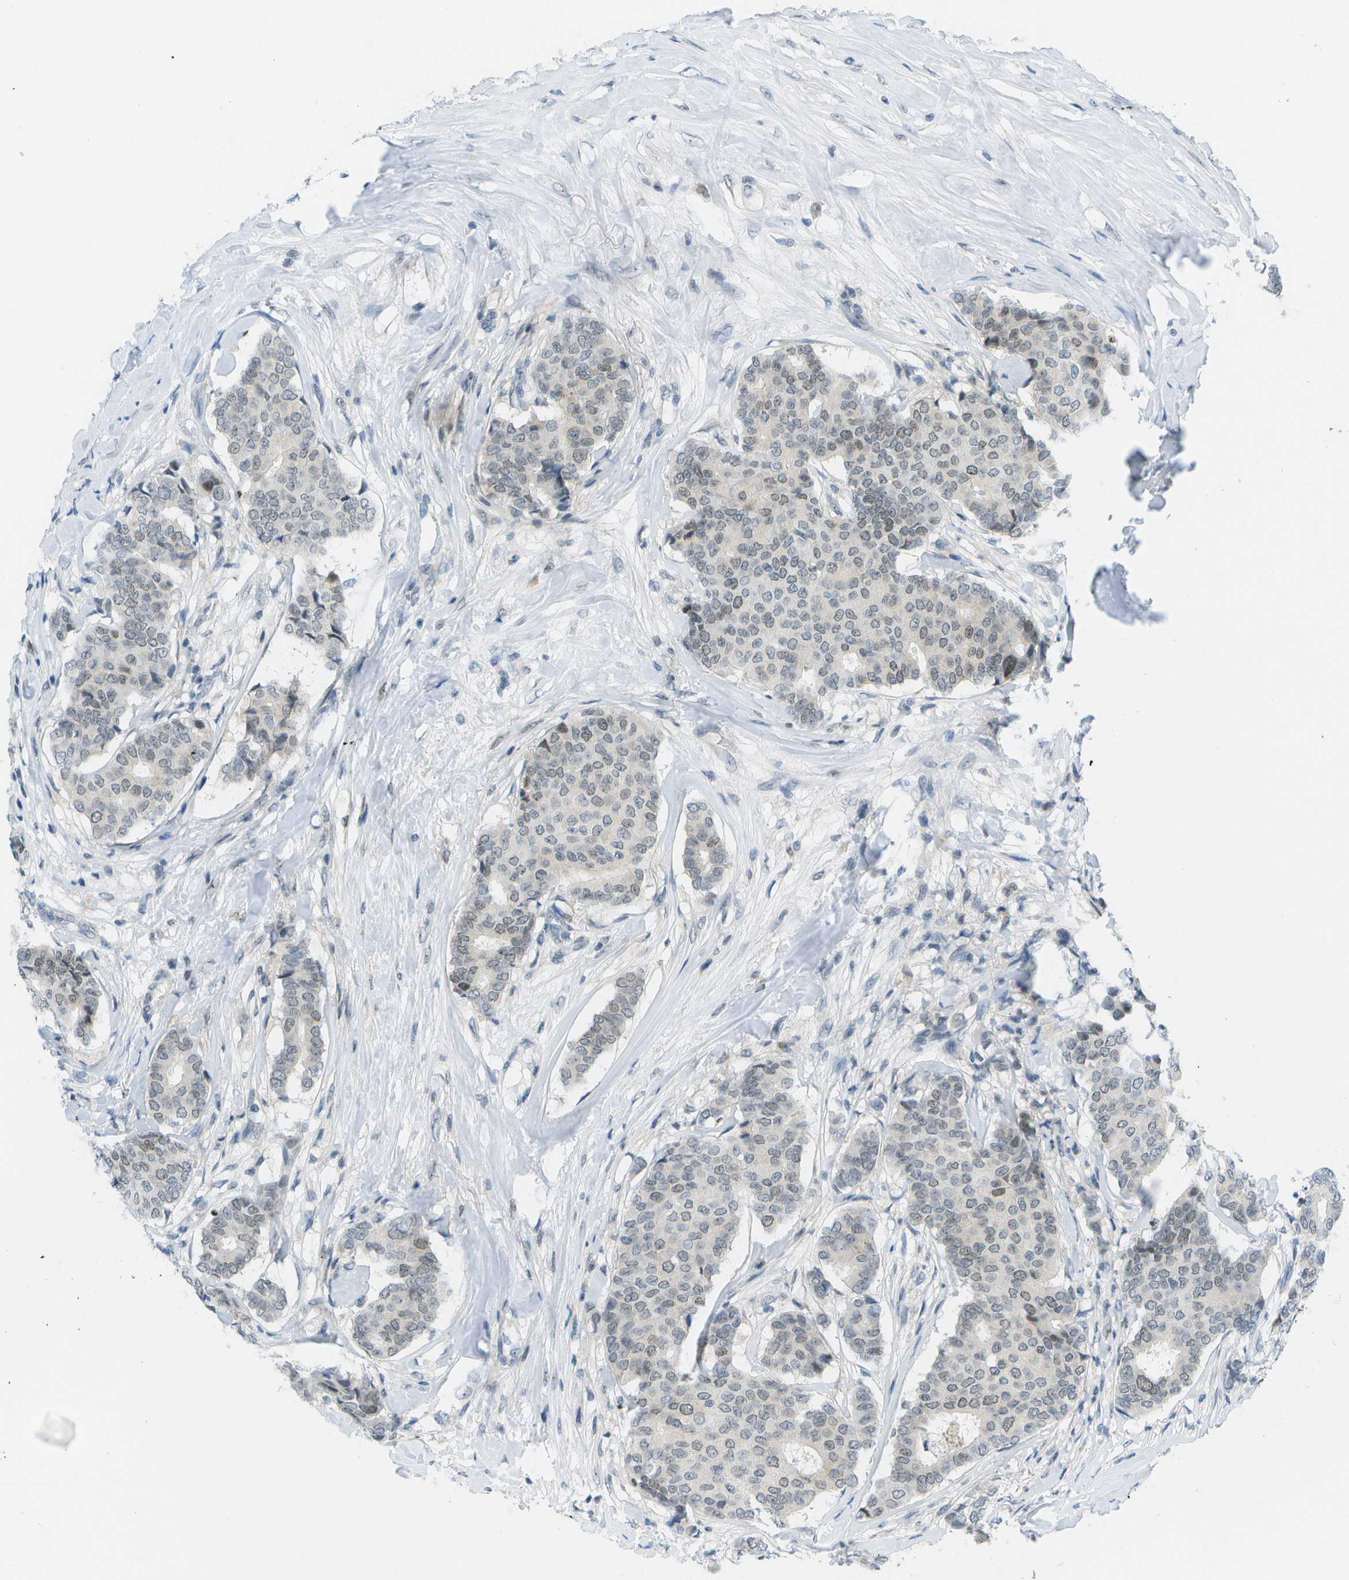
{"staining": {"intensity": "weak", "quantity": "<25%", "location": "nuclear"}, "tissue": "breast cancer", "cell_type": "Tumor cells", "image_type": "cancer", "snomed": [{"axis": "morphology", "description": "Duct carcinoma"}, {"axis": "topography", "description": "Breast"}], "caption": "Immunohistochemistry (IHC) of breast cancer displays no positivity in tumor cells. (DAB (3,3'-diaminobenzidine) immunohistochemistry with hematoxylin counter stain).", "gene": "PITHD1", "patient": {"sex": "female", "age": 75}}